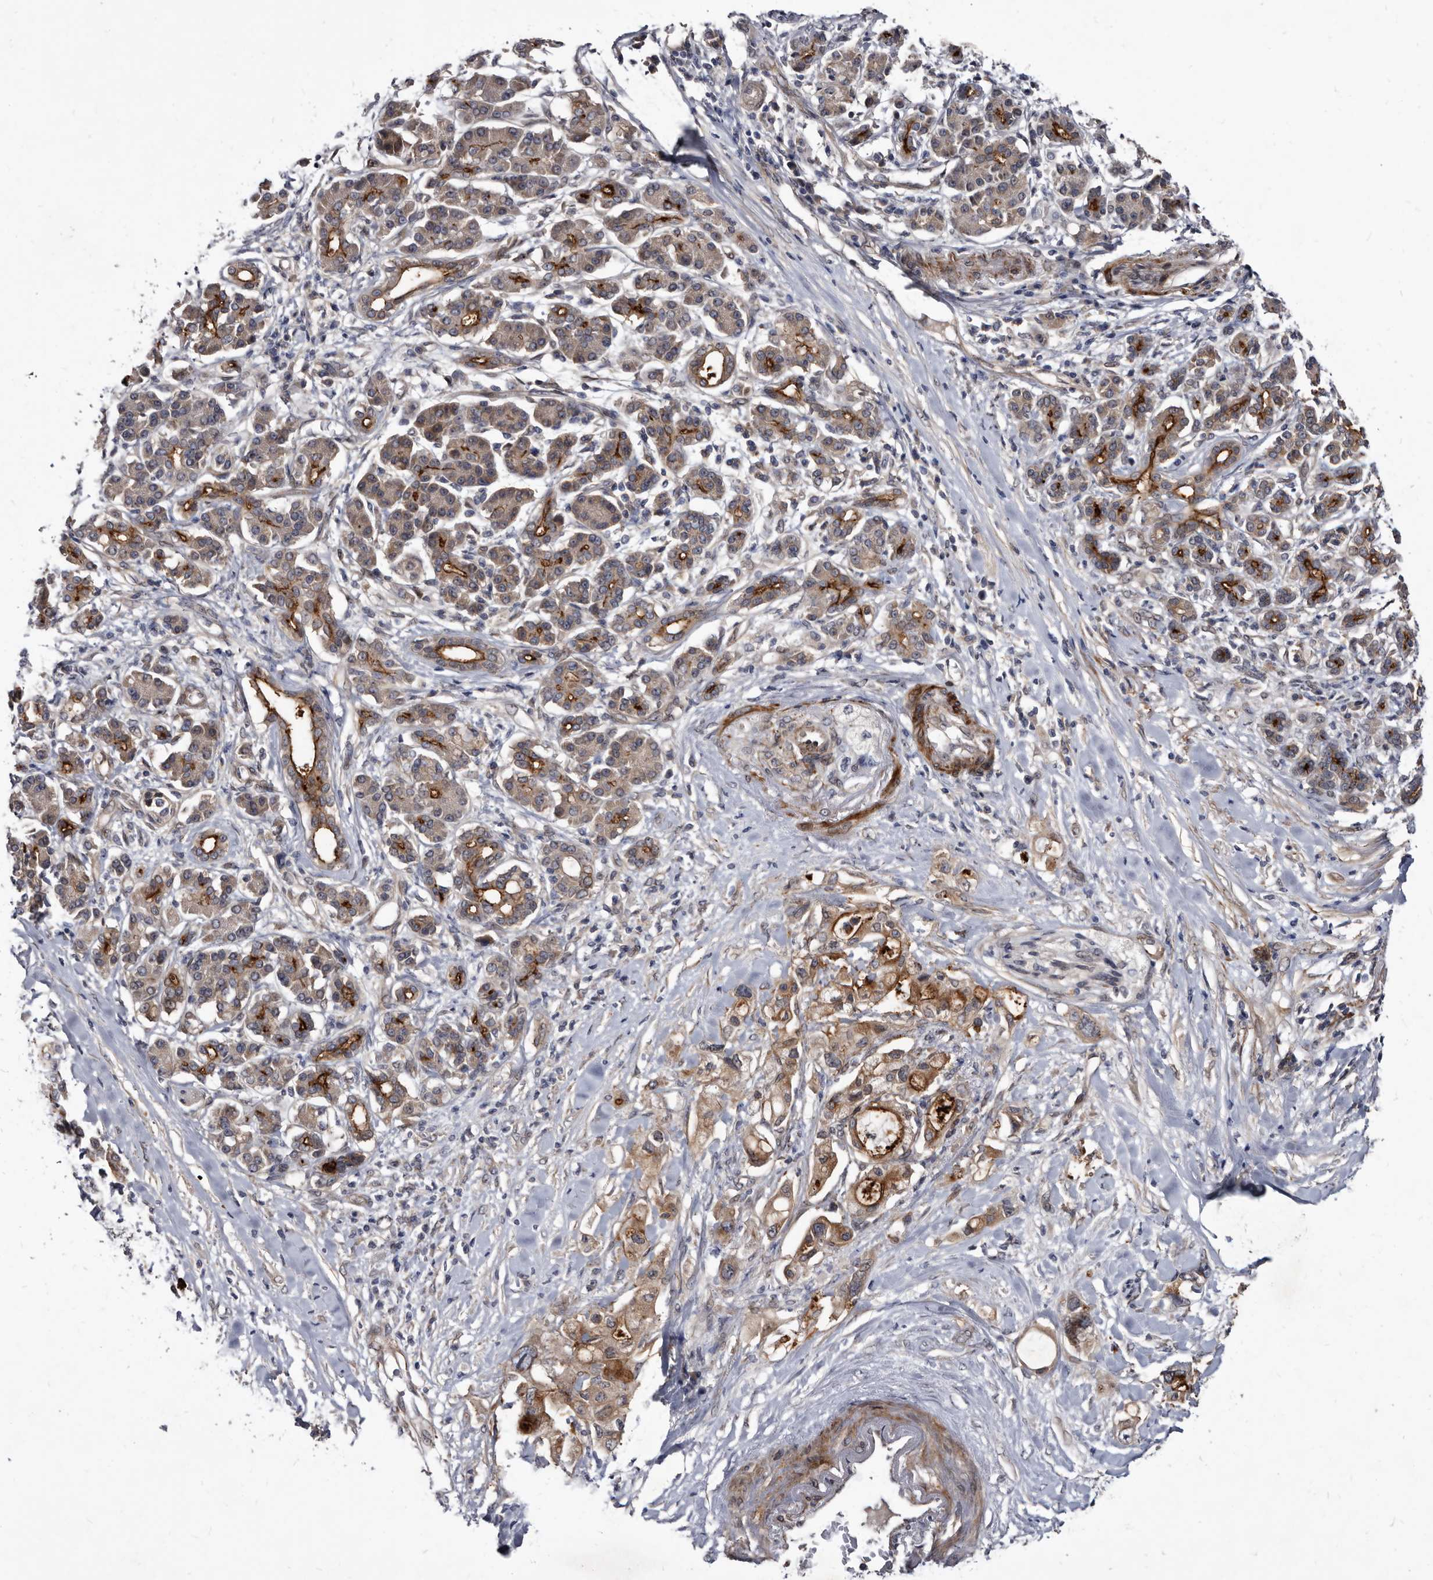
{"staining": {"intensity": "moderate", "quantity": ">75%", "location": "cytoplasmic/membranous"}, "tissue": "pancreatic cancer", "cell_type": "Tumor cells", "image_type": "cancer", "snomed": [{"axis": "morphology", "description": "Adenocarcinoma, NOS"}, {"axis": "topography", "description": "Pancreas"}], "caption": "There is medium levels of moderate cytoplasmic/membranous staining in tumor cells of pancreatic cancer, as demonstrated by immunohistochemical staining (brown color).", "gene": "PROM1", "patient": {"sex": "female", "age": 56}}